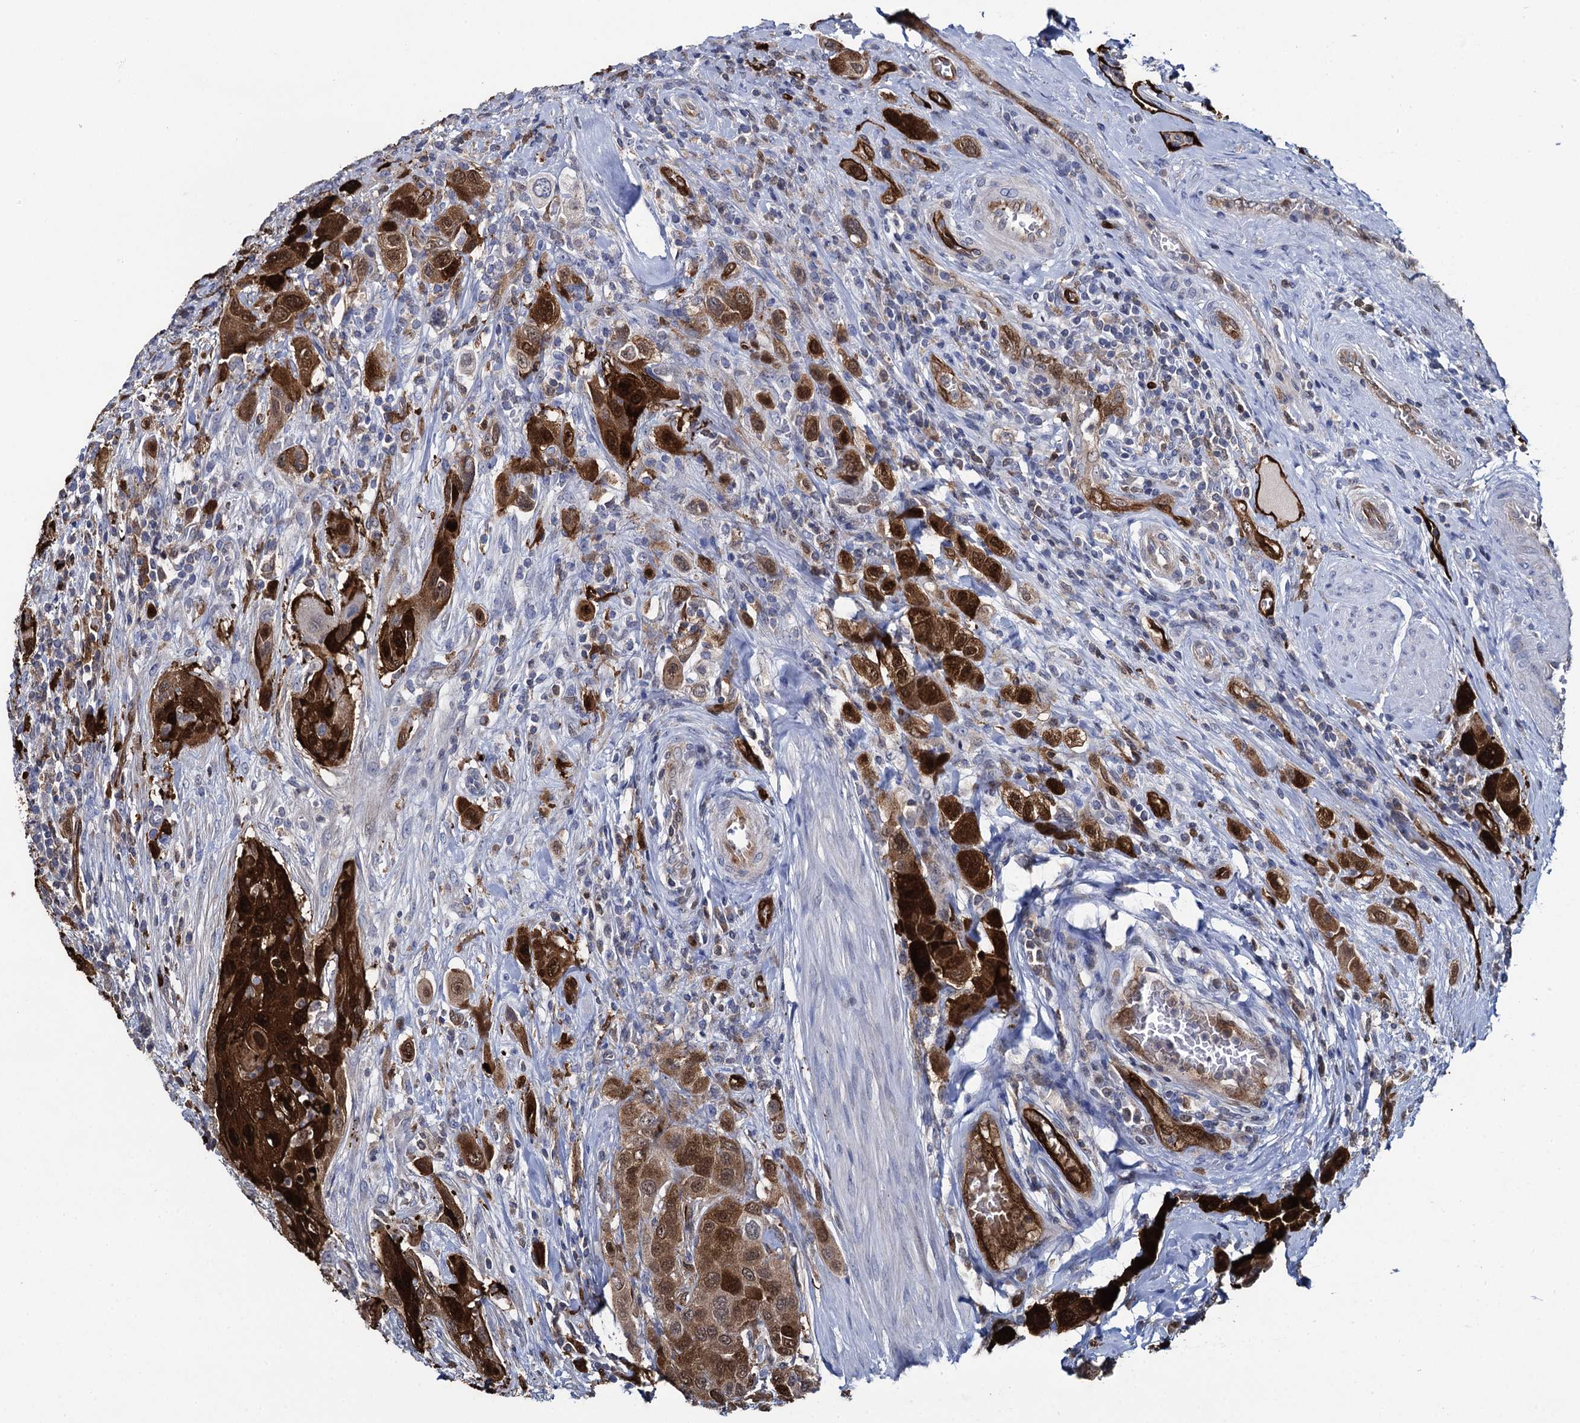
{"staining": {"intensity": "strong", "quantity": ">75%", "location": "cytoplasmic/membranous,nuclear"}, "tissue": "urothelial cancer", "cell_type": "Tumor cells", "image_type": "cancer", "snomed": [{"axis": "morphology", "description": "Urothelial carcinoma, High grade"}, {"axis": "topography", "description": "Urinary bladder"}], "caption": "This is an image of immunohistochemistry staining of urothelial cancer, which shows strong staining in the cytoplasmic/membranous and nuclear of tumor cells.", "gene": "FABP5", "patient": {"sex": "male", "age": 50}}